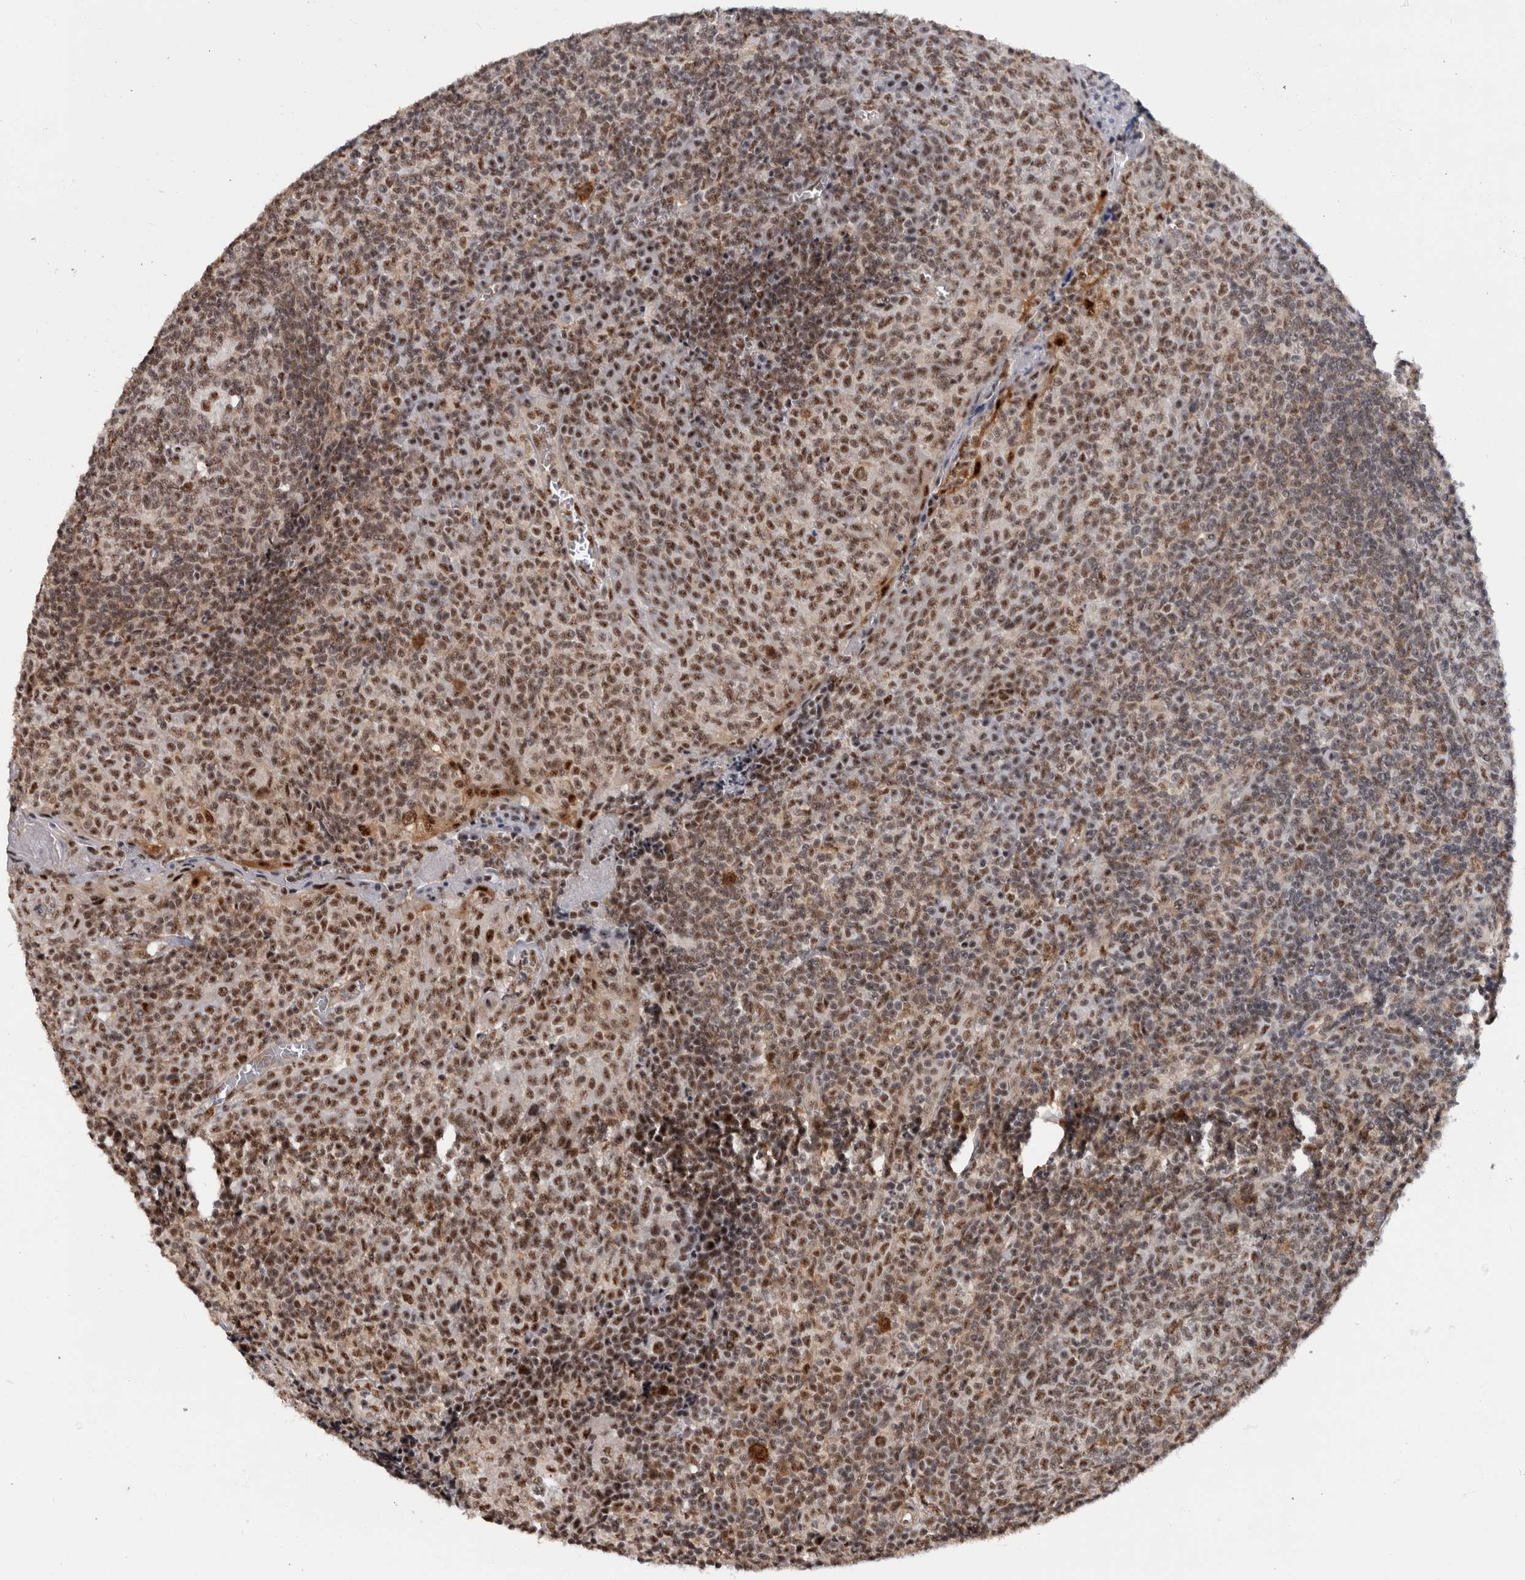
{"staining": {"intensity": "moderate", "quantity": ">75%", "location": "nuclear"}, "tissue": "tonsil", "cell_type": "Germinal center cells", "image_type": "normal", "snomed": [{"axis": "morphology", "description": "Normal tissue, NOS"}, {"axis": "topography", "description": "Tonsil"}], "caption": "IHC micrograph of unremarkable tonsil stained for a protein (brown), which demonstrates medium levels of moderate nuclear expression in approximately >75% of germinal center cells.", "gene": "MKNK1", "patient": {"sex": "female", "age": 19}}